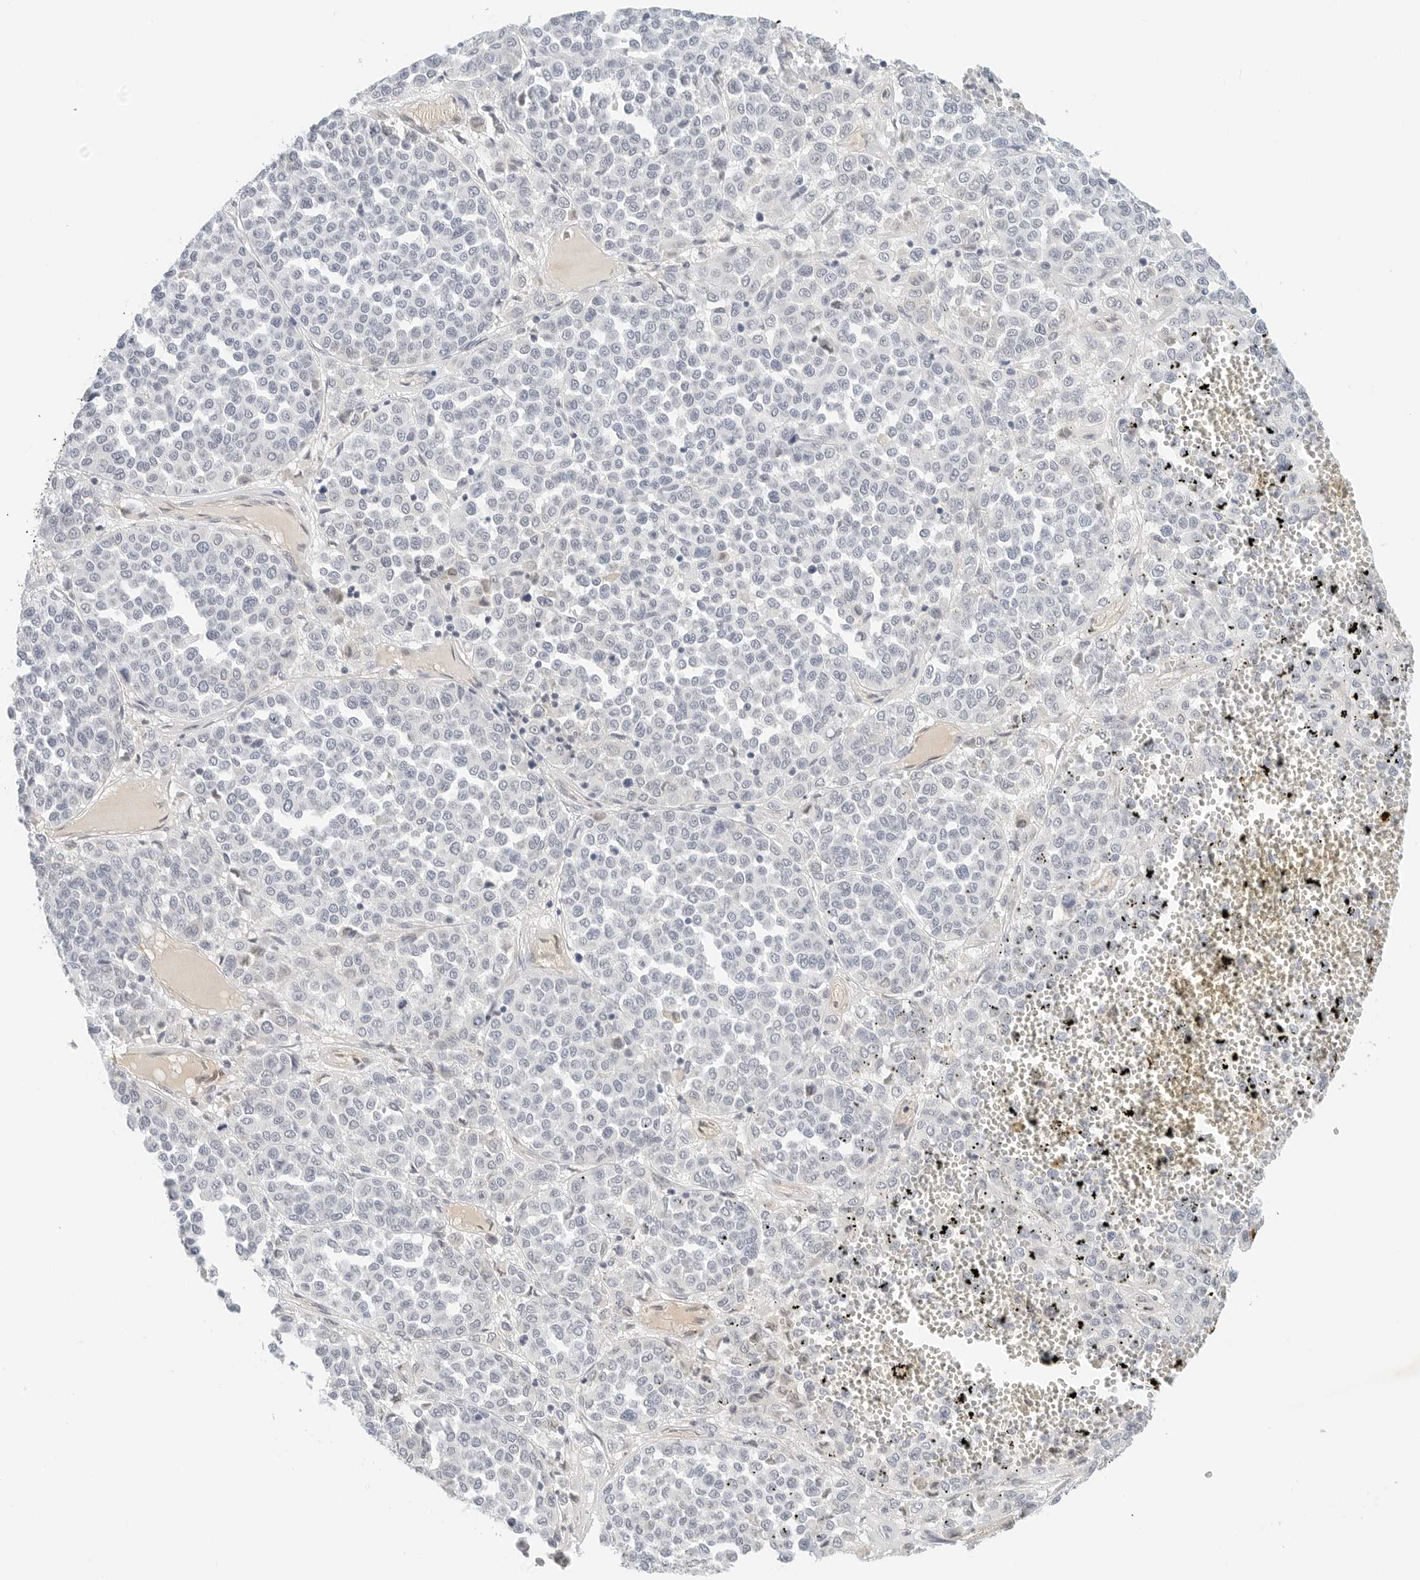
{"staining": {"intensity": "negative", "quantity": "none", "location": "none"}, "tissue": "melanoma", "cell_type": "Tumor cells", "image_type": "cancer", "snomed": [{"axis": "morphology", "description": "Malignant melanoma, Metastatic site"}, {"axis": "topography", "description": "Pancreas"}], "caption": "A high-resolution image shows immunohistochemistry staining of malignant melanoma (metastatic site), which demonstrates no significant staining in tumor cells. Nuclei are stained in blue.", "gene": "PKDCC", "patient": {"sex": "female", "age": 30}}